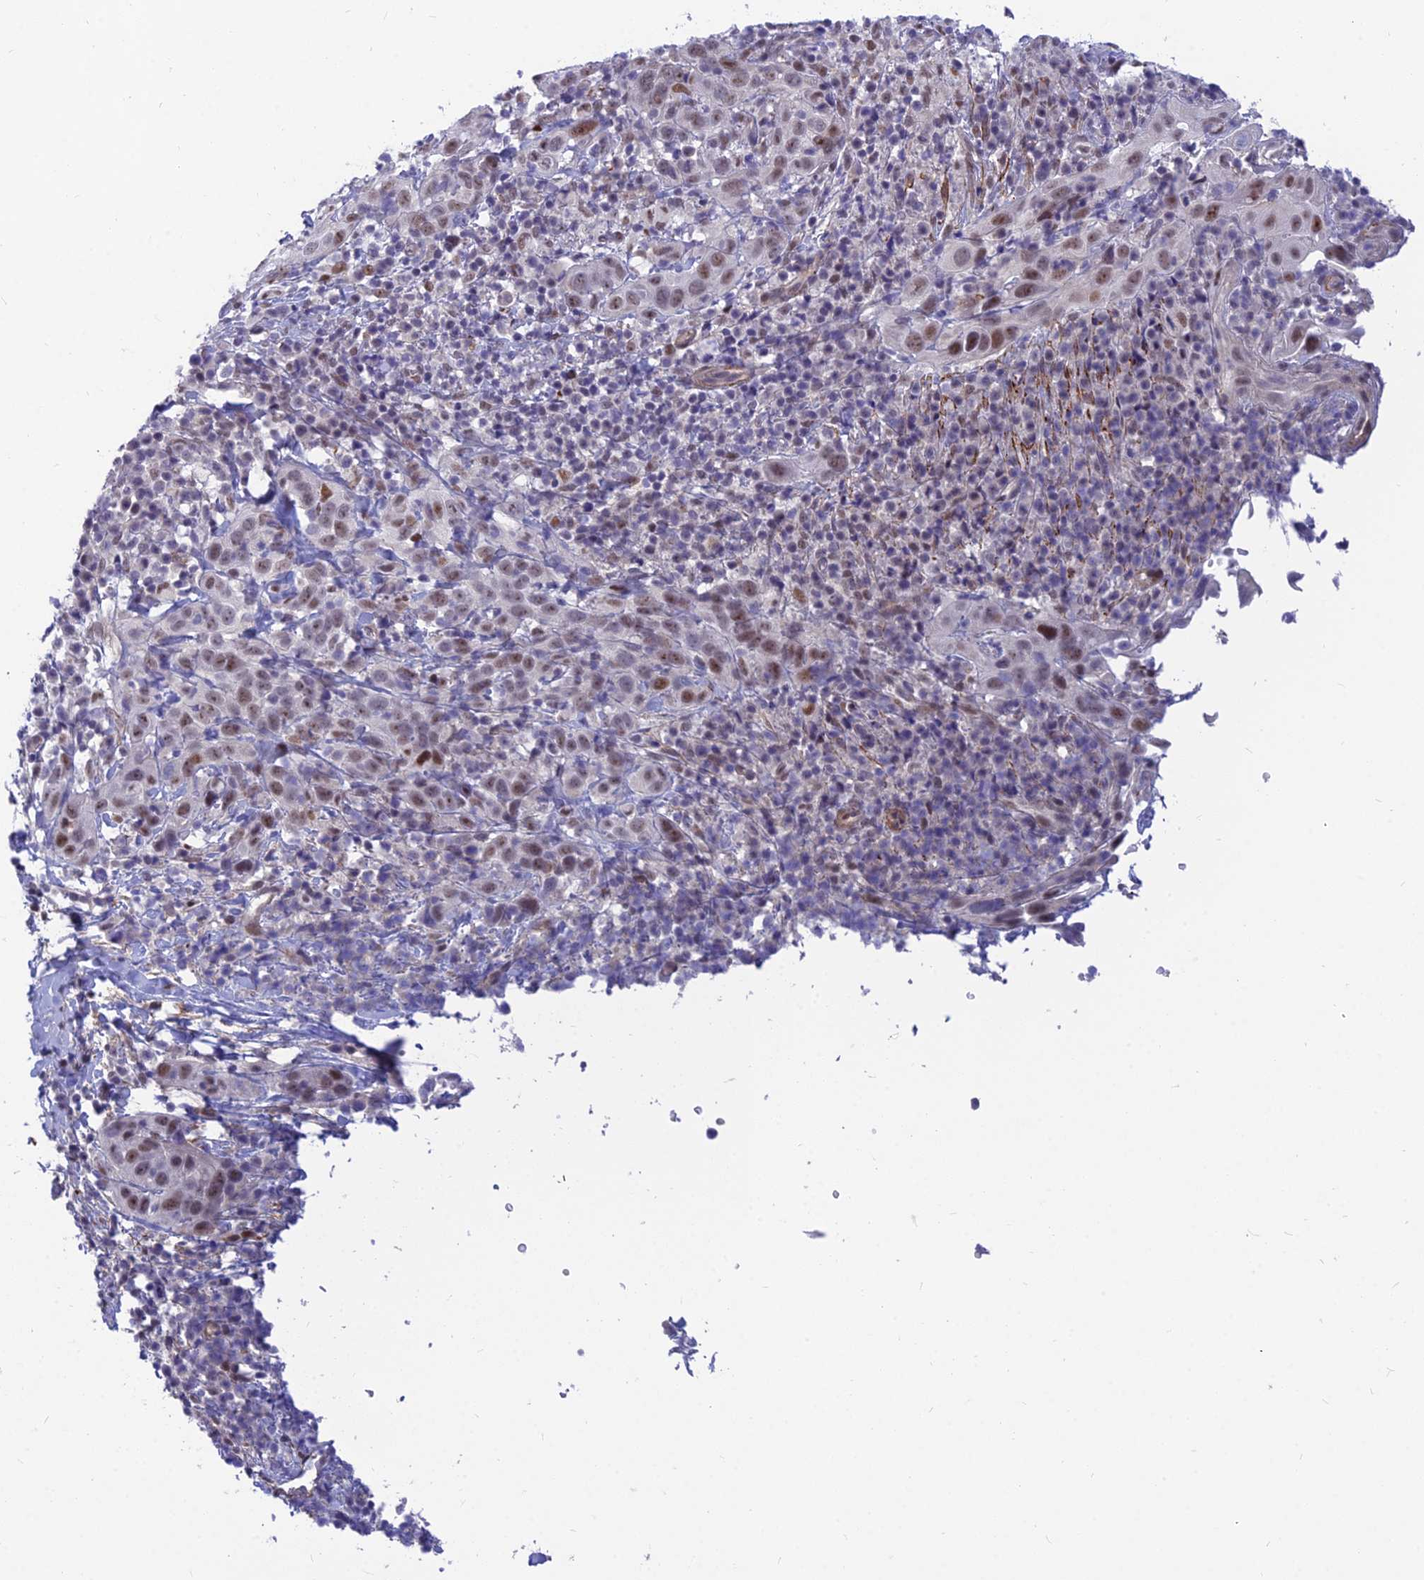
{"staining": {"intensity": "moderate", "quantity": ">75%", "location": "nuclear"}, "tissue": "cervical cancer", "cell_type": "Tumor cells", "image_type": "cancer", "snomed": [{"axis": "morphology", "description": "Squamous cell carcinoma, NOS"}, {"axis": "topography", "description": "Cervix"}], "caption": "Human cervical cancer stained with a protein marker reveals moderate staining in tumor cells.", "gene": "CLK4", "patient": {"sex": "female", "age": 46}}